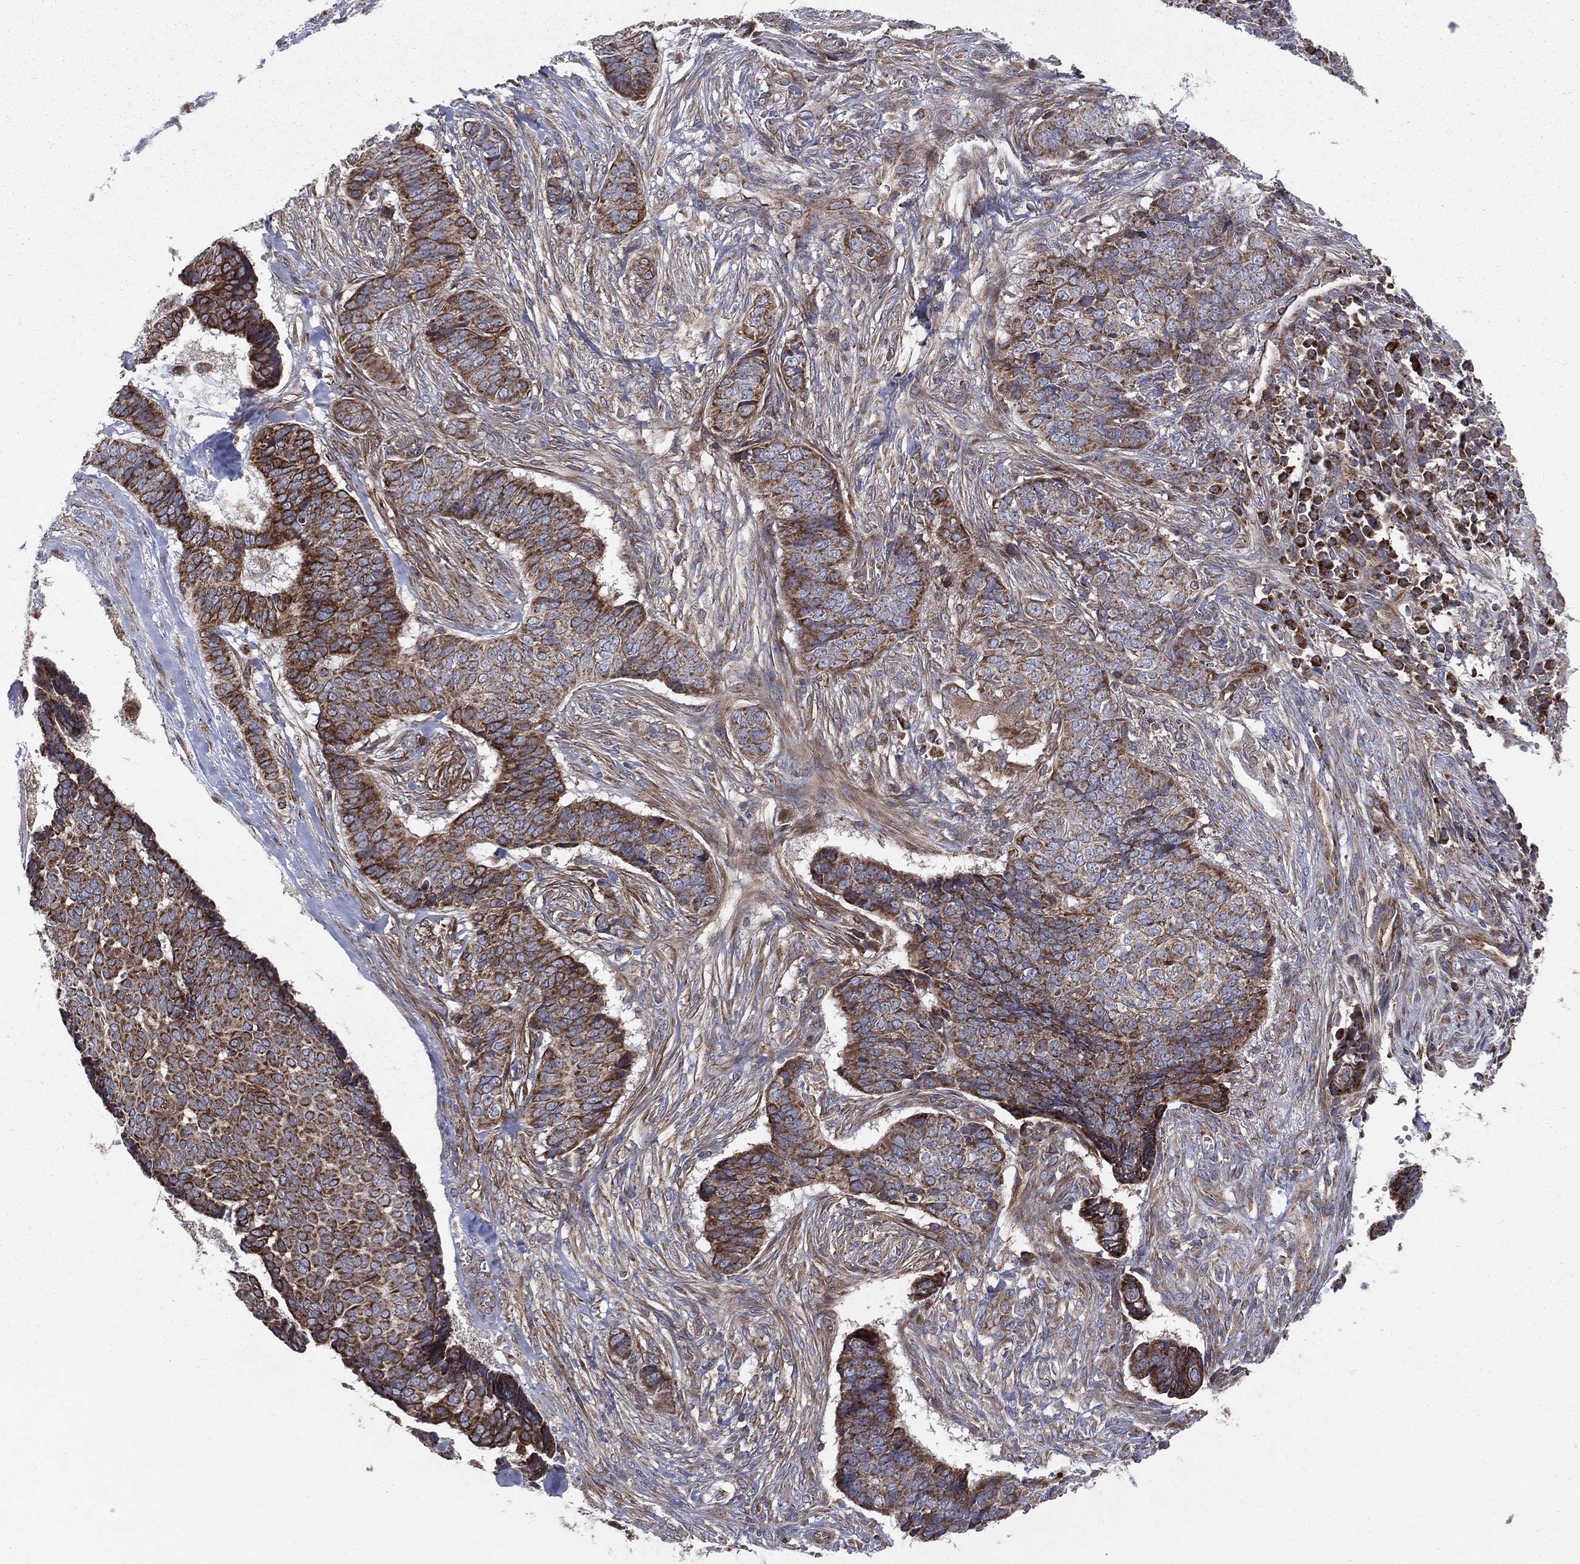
{"staining": {"intensity": "strong", "quantity": ">75%", "location": "cytoplasmic/membranous"}, "tissue": "skin cancer", "cell_type": "Tumor cells", "image_type": "cancer", "snomed": [{"axis": "morphology", "description": "Basal cell carcinoma"}, {"axis": "topography", "description": "Skin"}], "caption": "Skin cancer tissue shows strong cytoplasmic/membranous positivity in approximately >75% of tumor cells", "gene": "MIX23", "patient": {"sex": "male", "age": 86}}